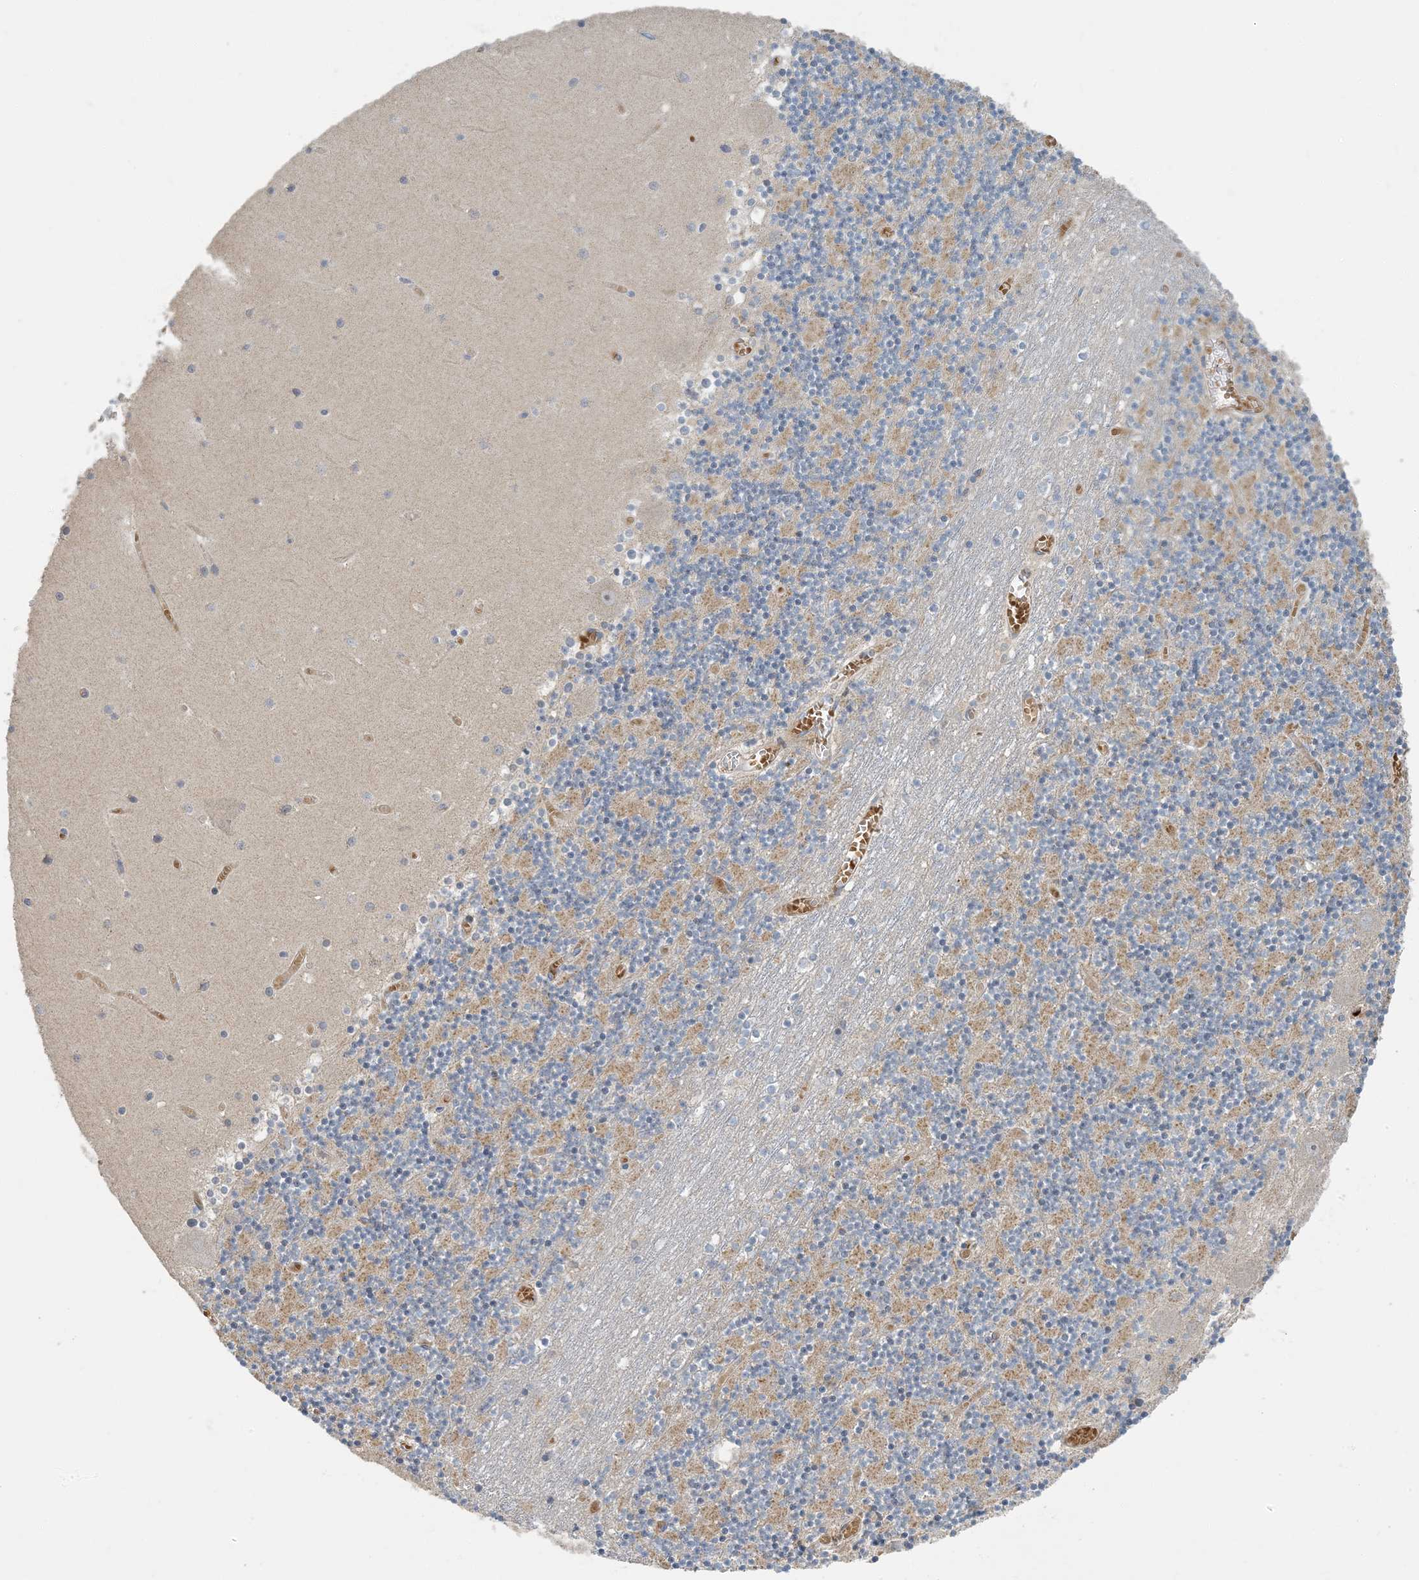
{"staining": {"intensity": "moderate", "quantity": "25%-75%", "location": "cytoplasmic/membranous"}, "tissue": "cerebellum", "cell_type": "Cells in granular layer", "image_type": "normal", "snomed": [{"axis": "morphology", "description": "Normal tissue, NOS"}, {"axis": "topography", "description": "Cerebellum"}], "caption": "Unremarkable cerebellum displays moderate cytoplasmic/membranous expression in approximately 25%-75% of cells in granular layer.", "gene": "LTN1", "patient": {"sex": "female", "age": 28}}